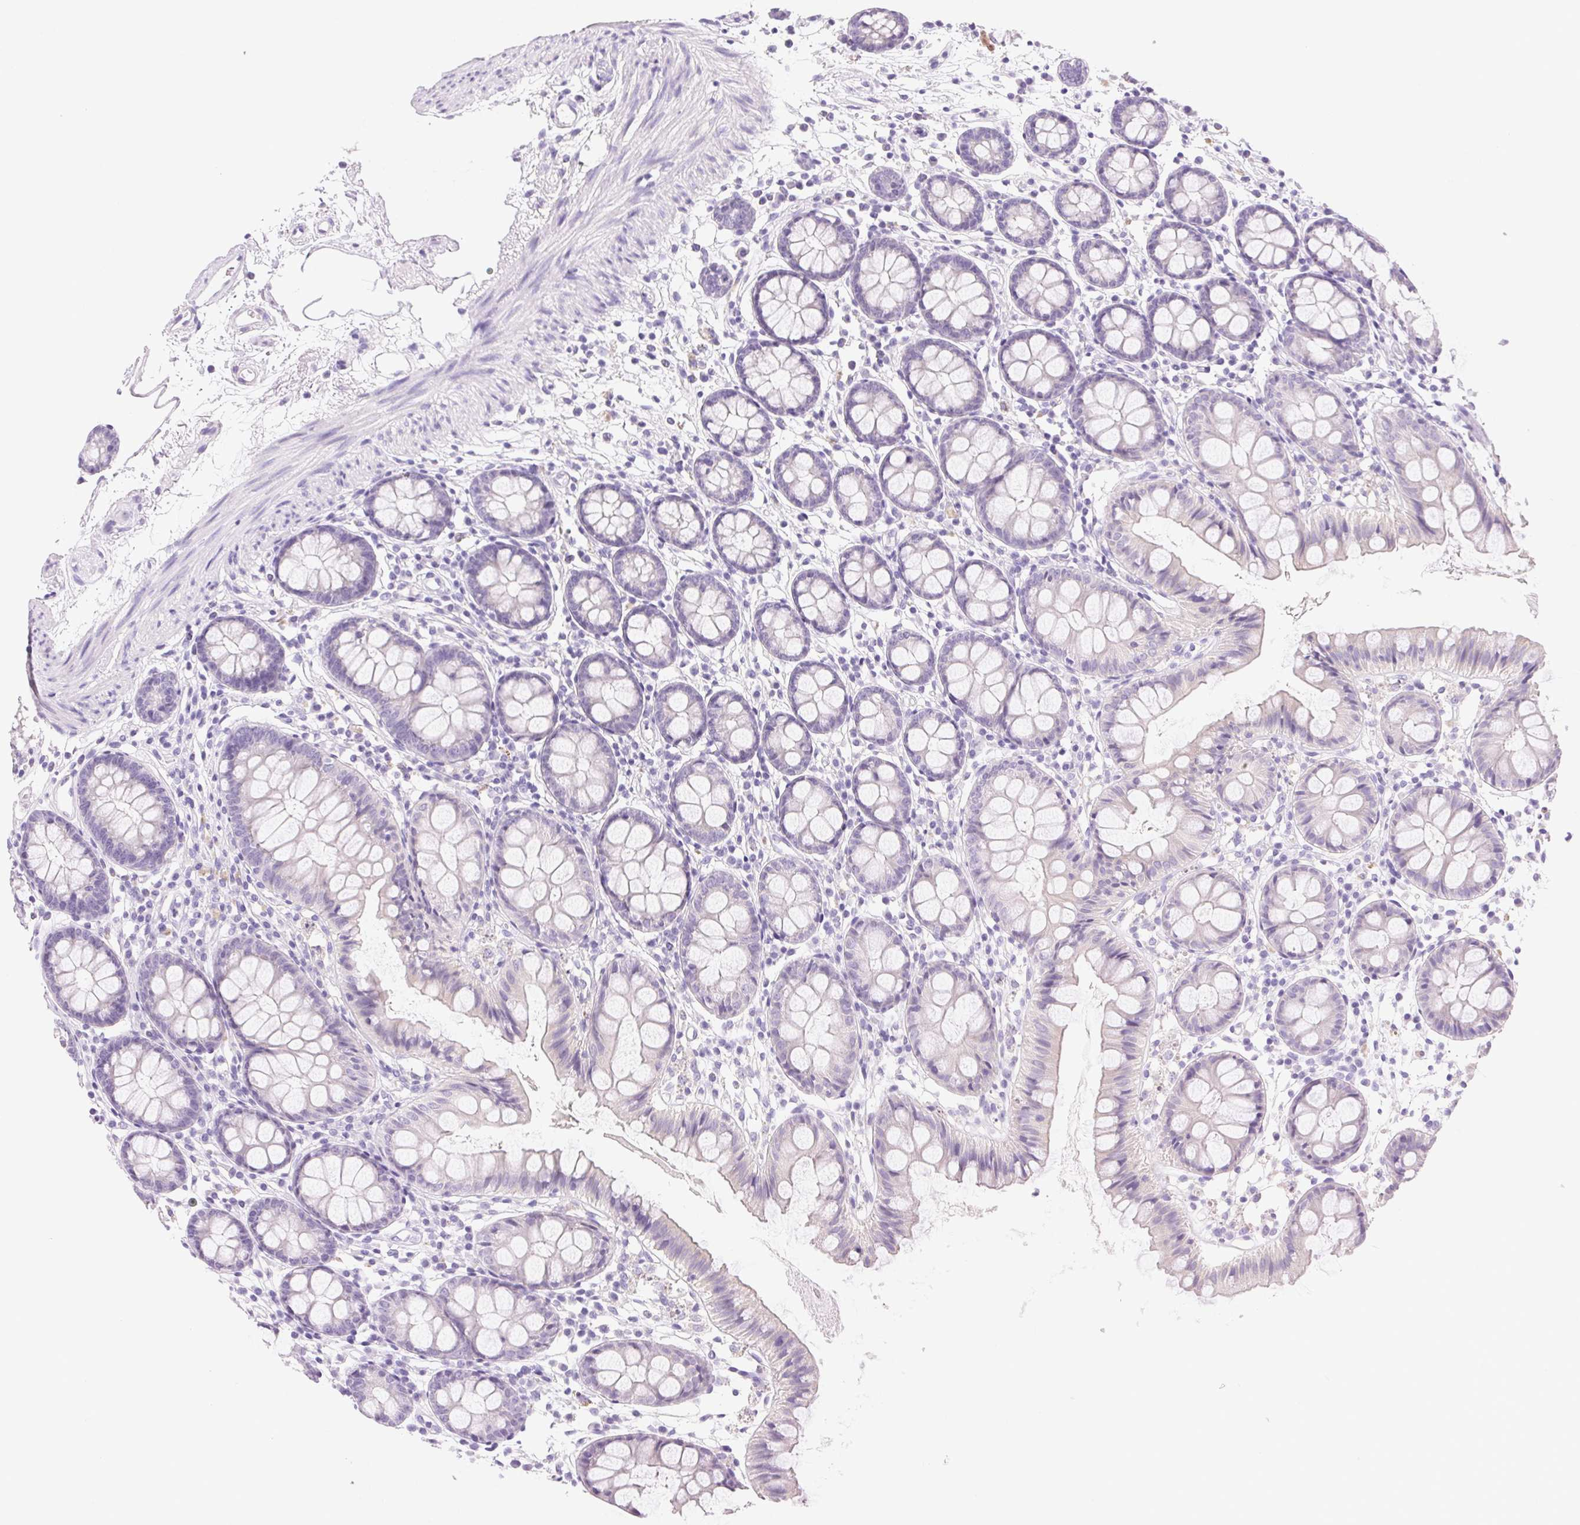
{"staining": {"intensity": "negative", "quantity": "none", "location": "none"}, "tissue": "colon", "cell_type": "Endothelial cells", "image_type": "normal", "snomed": [{"axis": "morphology", "description": "Normal tissue, NOS"}, {"axis": "topography", "description": "Colon"}], "caption": "Immunohistochemical staining of normal human colon demonstrates no significant expression in endothelial cells. The staining was performed using DAB to visualize the protein expression in brown, while the nuclei were stained in blue with hematoxylin (Magnification: 20x).", "gene": "DHCR24", "patient": {"sex": "female", "age": 84}}